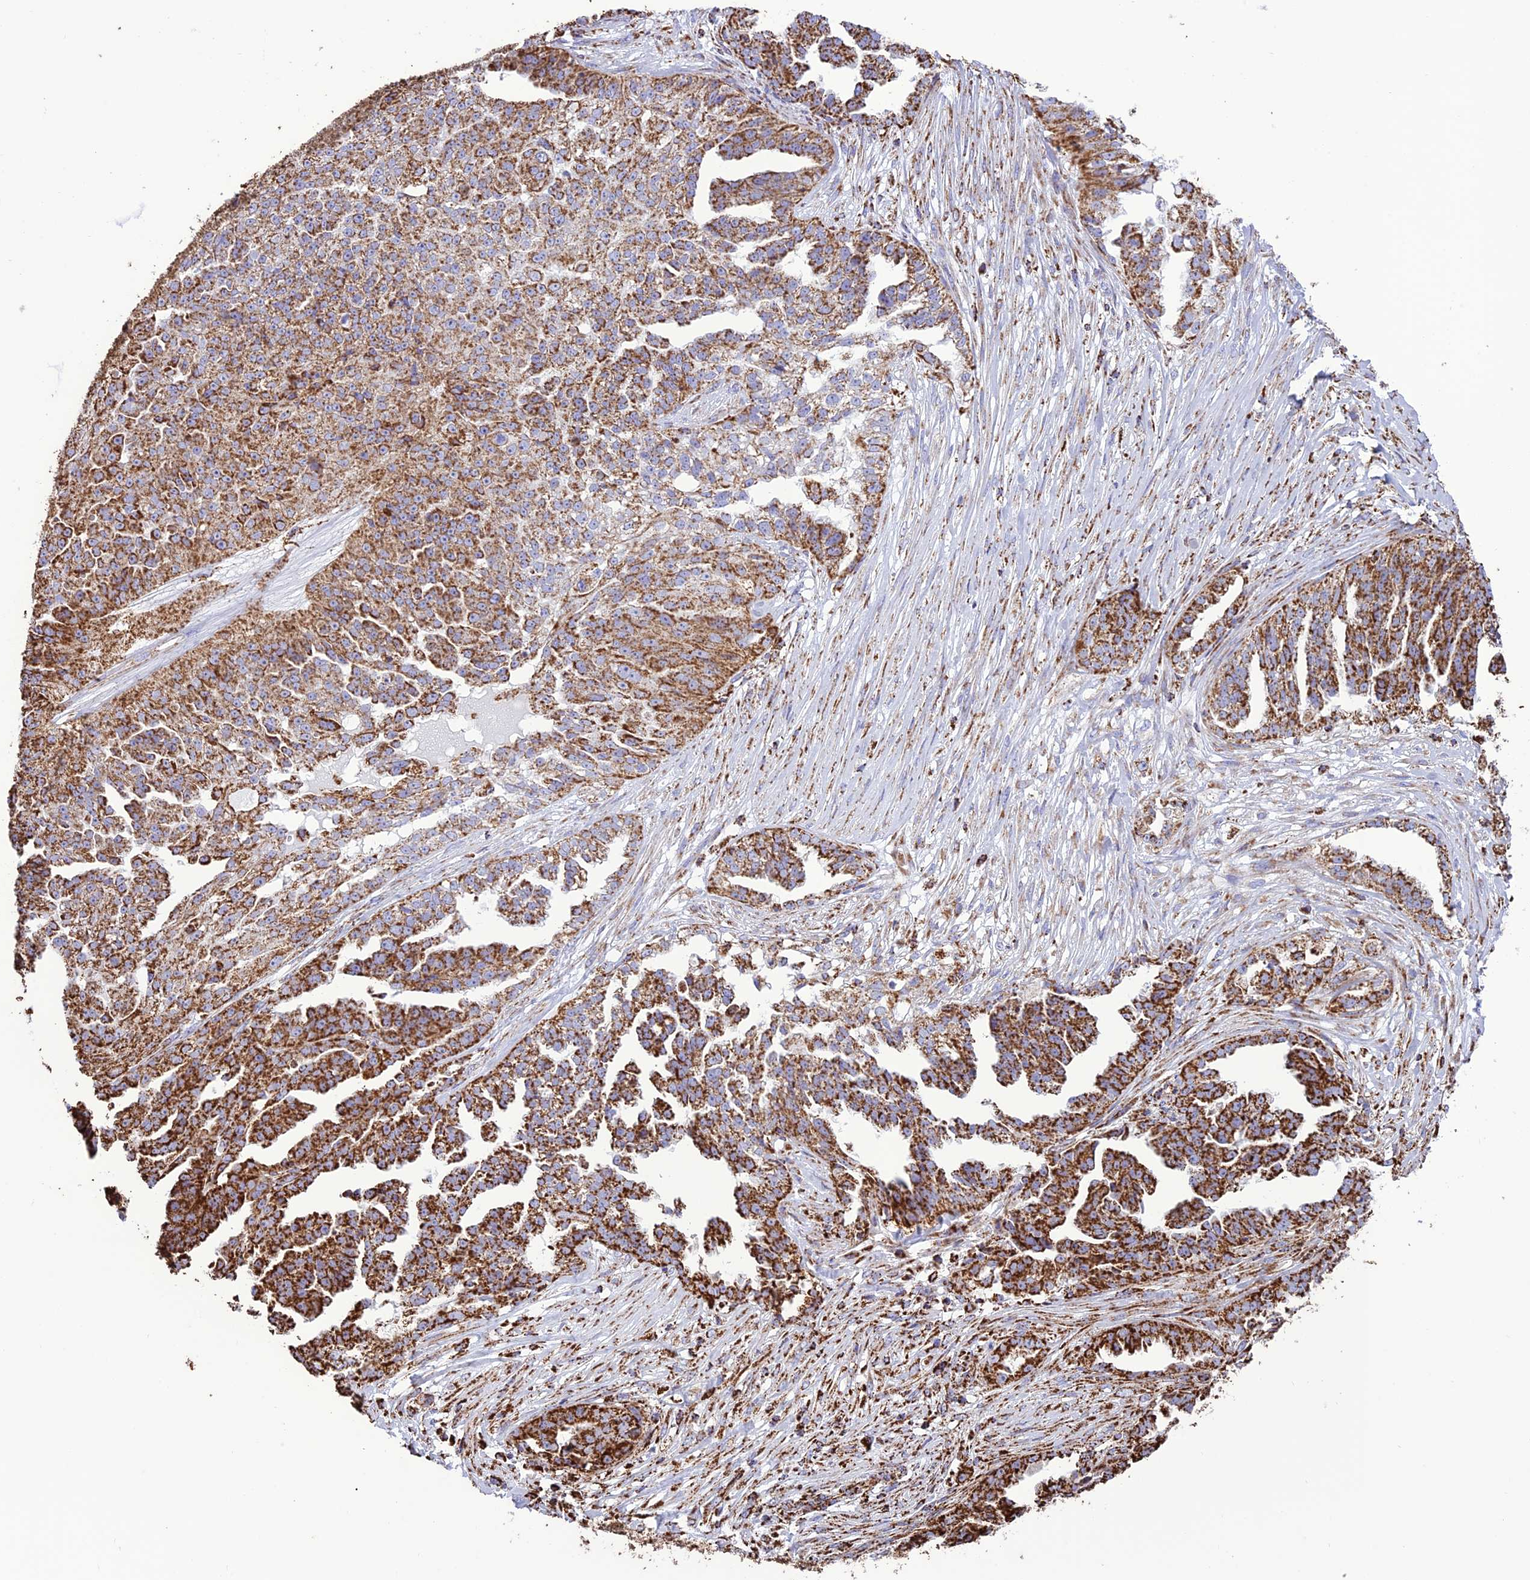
{"staining": {"intensity": "strong", "quantity": "25%-75%", "location": "cytoplasmic/membranous"}, "tissue": "ovarian cancer", "cell_type": "Tumor cells", "image_type": "cancer", "snomed": [{"axis": "morphology", "description": "Cystadenocarcinoma, serous, NOS"}, {"axis": "topography", "description": "Ovary"}], "caption": "High-power microscopy captured an immunohistochemistry (IHC) histopathology image of serous cystadenocarcinoma (ovarian), revealing strong cytoplasmic/membranous positivity in about 25%-75% of tumor cells.", "gene": "NDUFAF1", "patient": {"sex": "female", "age": 58}}